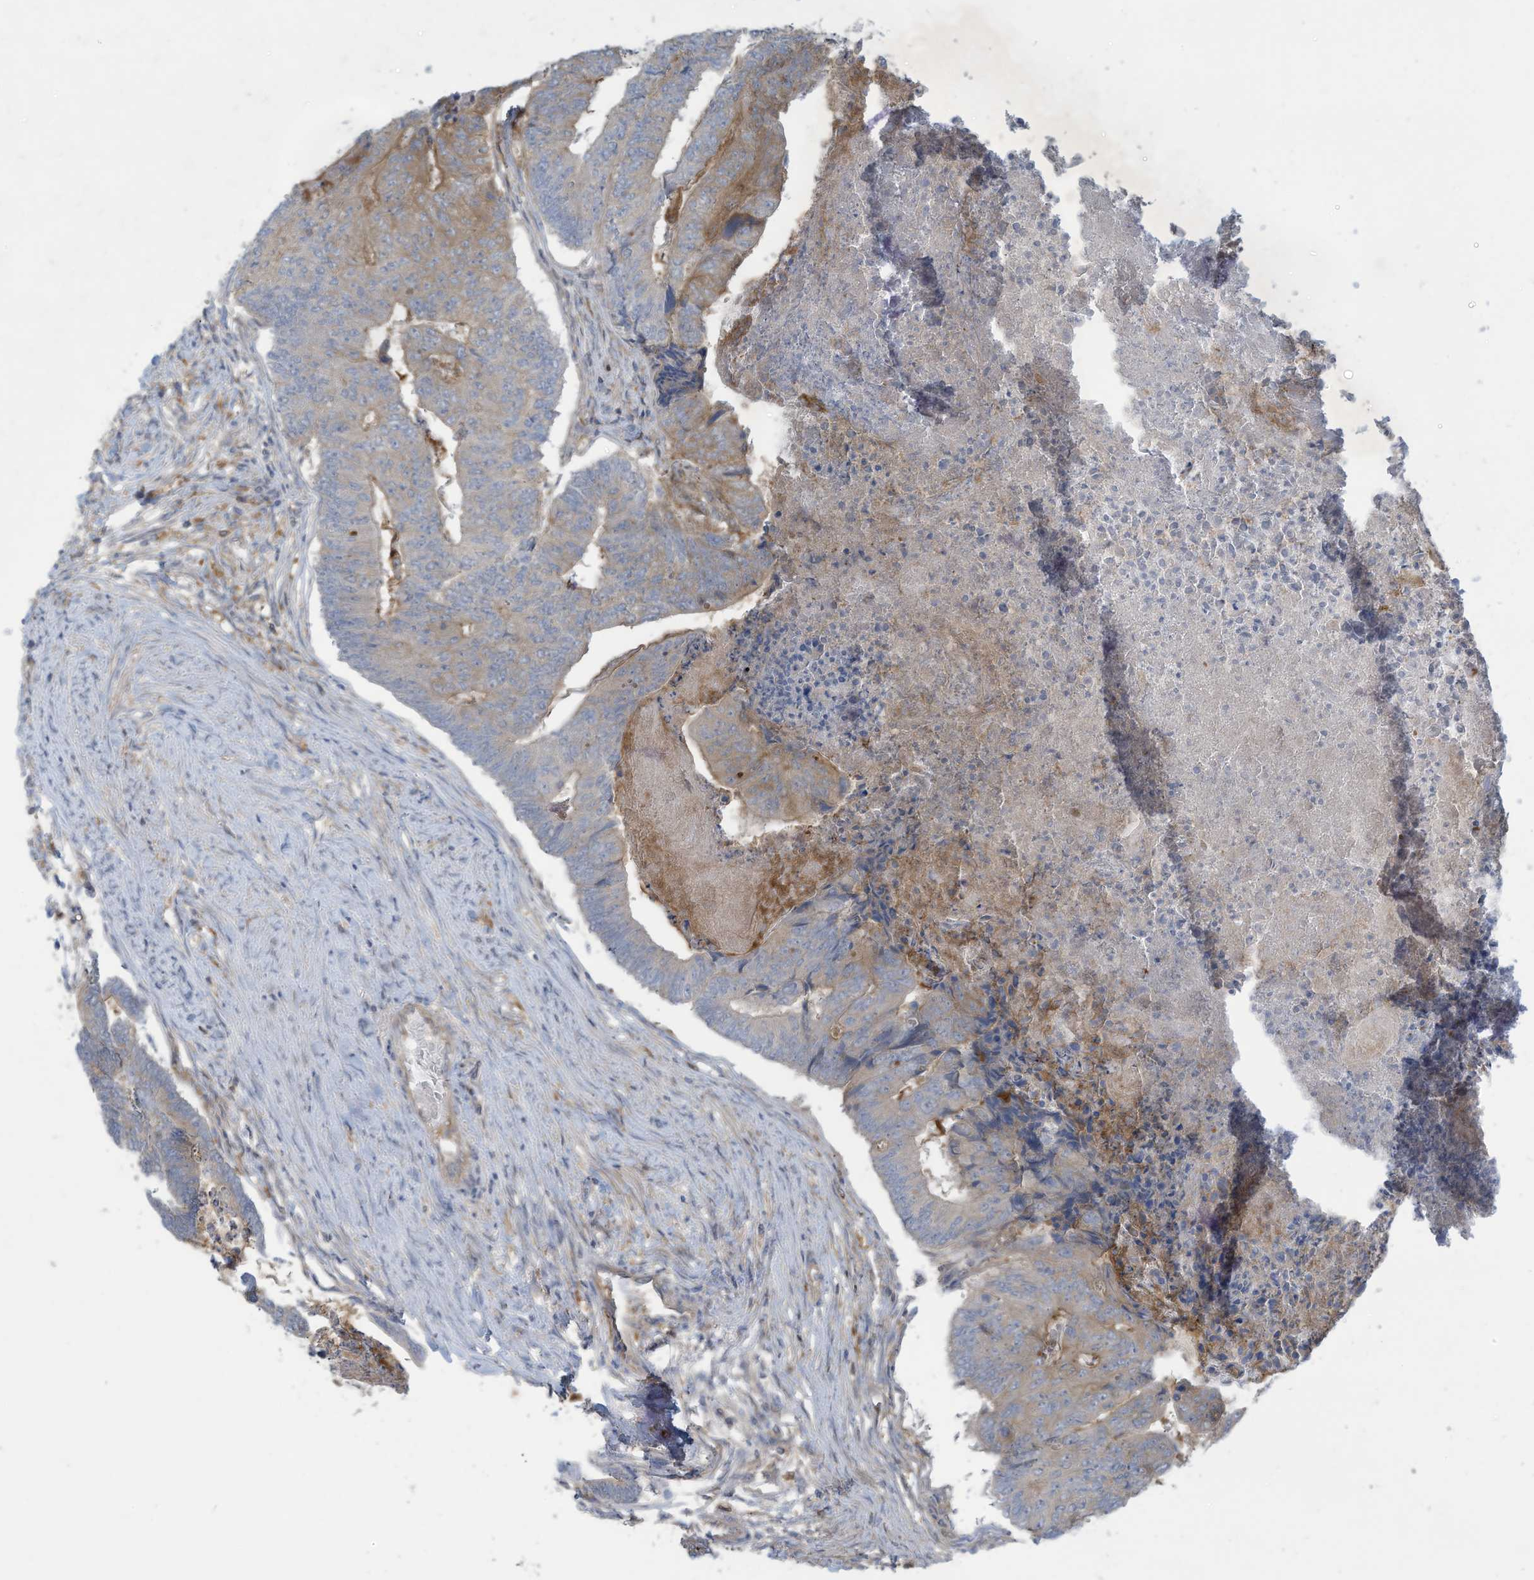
{"staining": {"intensity": "moderate", "quantity": "25%-75%", "location": "cytoplasmic/membranous"}, "tissue": "colorectal cancer", "cell_type": "Tumor cells", "image_type": "cancer", "snomed": [{"axis": "morphology", "description": "Adenocarcinoma, NOS"}, {"axis": "topography", "description": "Colon"}], "caption": "Moderate cytoplasmic/membranous expression is seen in about 25%-75% of tumor cells in colorectal cancer (adenocarcinoma).", "gene": "ADI1", "patient": {"sex": "female", "age": 67}}